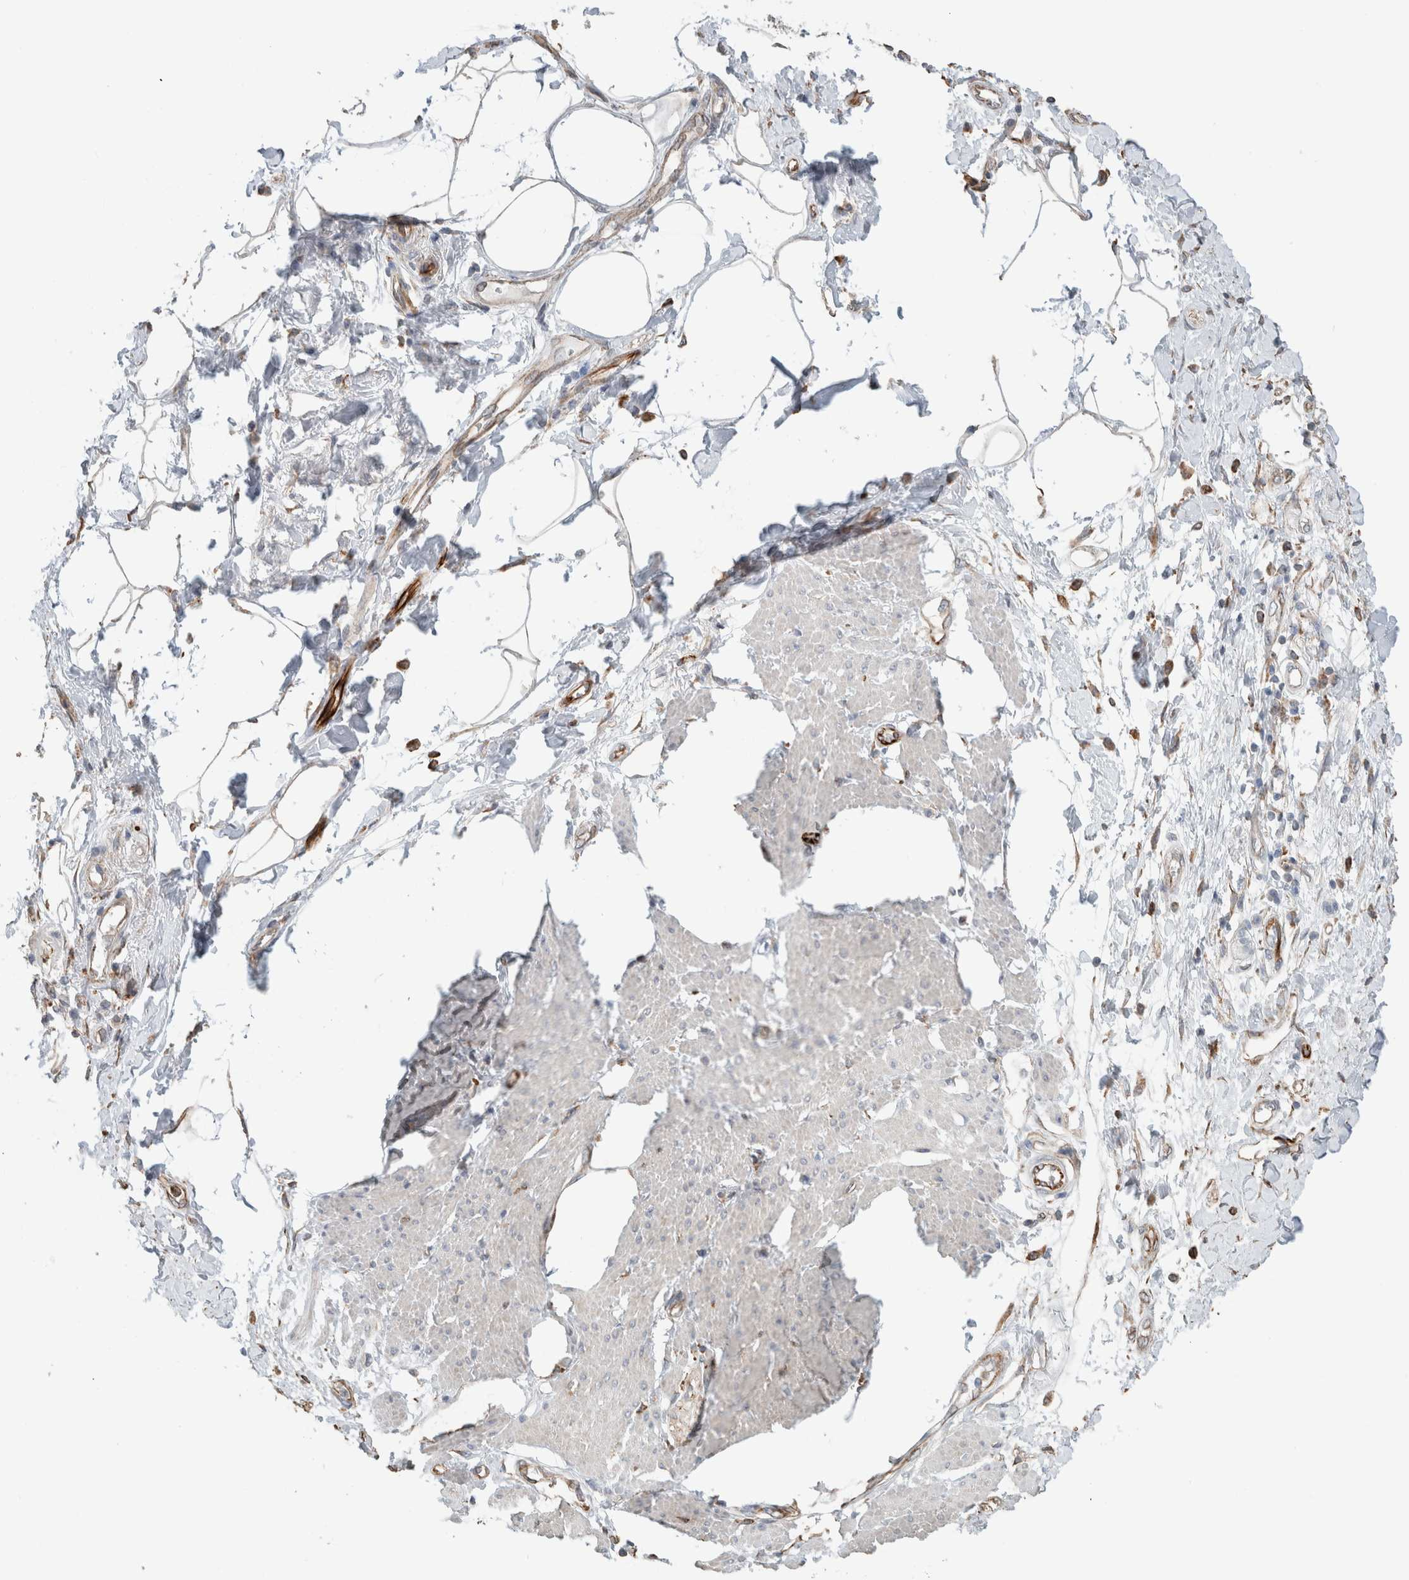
{"staining": {"intensity": "negative", "quantity": "none", "location": "none"}, "tissue": "pancreatic cancer", "cell_type": "Tumor cells", "image_type": "cancer", "snomed": [{"axis": "morphology", "description": "Normal tissue, NOS"}, {"axis": "morphology", "description": "Adenocarcinoma, NOS"}, {"axis": "topography", "description": "Pancreas"}, {"axis": "topography", "description": "Duodenum"}], "caption": "Immunohistochemistry image of neoplastic tissue: pancreatic cancer stained with DAB (3,3'-diaminobenzidine) exhibits no significant protein staining in tumor cells. Nuclei are stained in blue.", "gene": "LY86", "patient": {"sex": "female", "age": 60}}